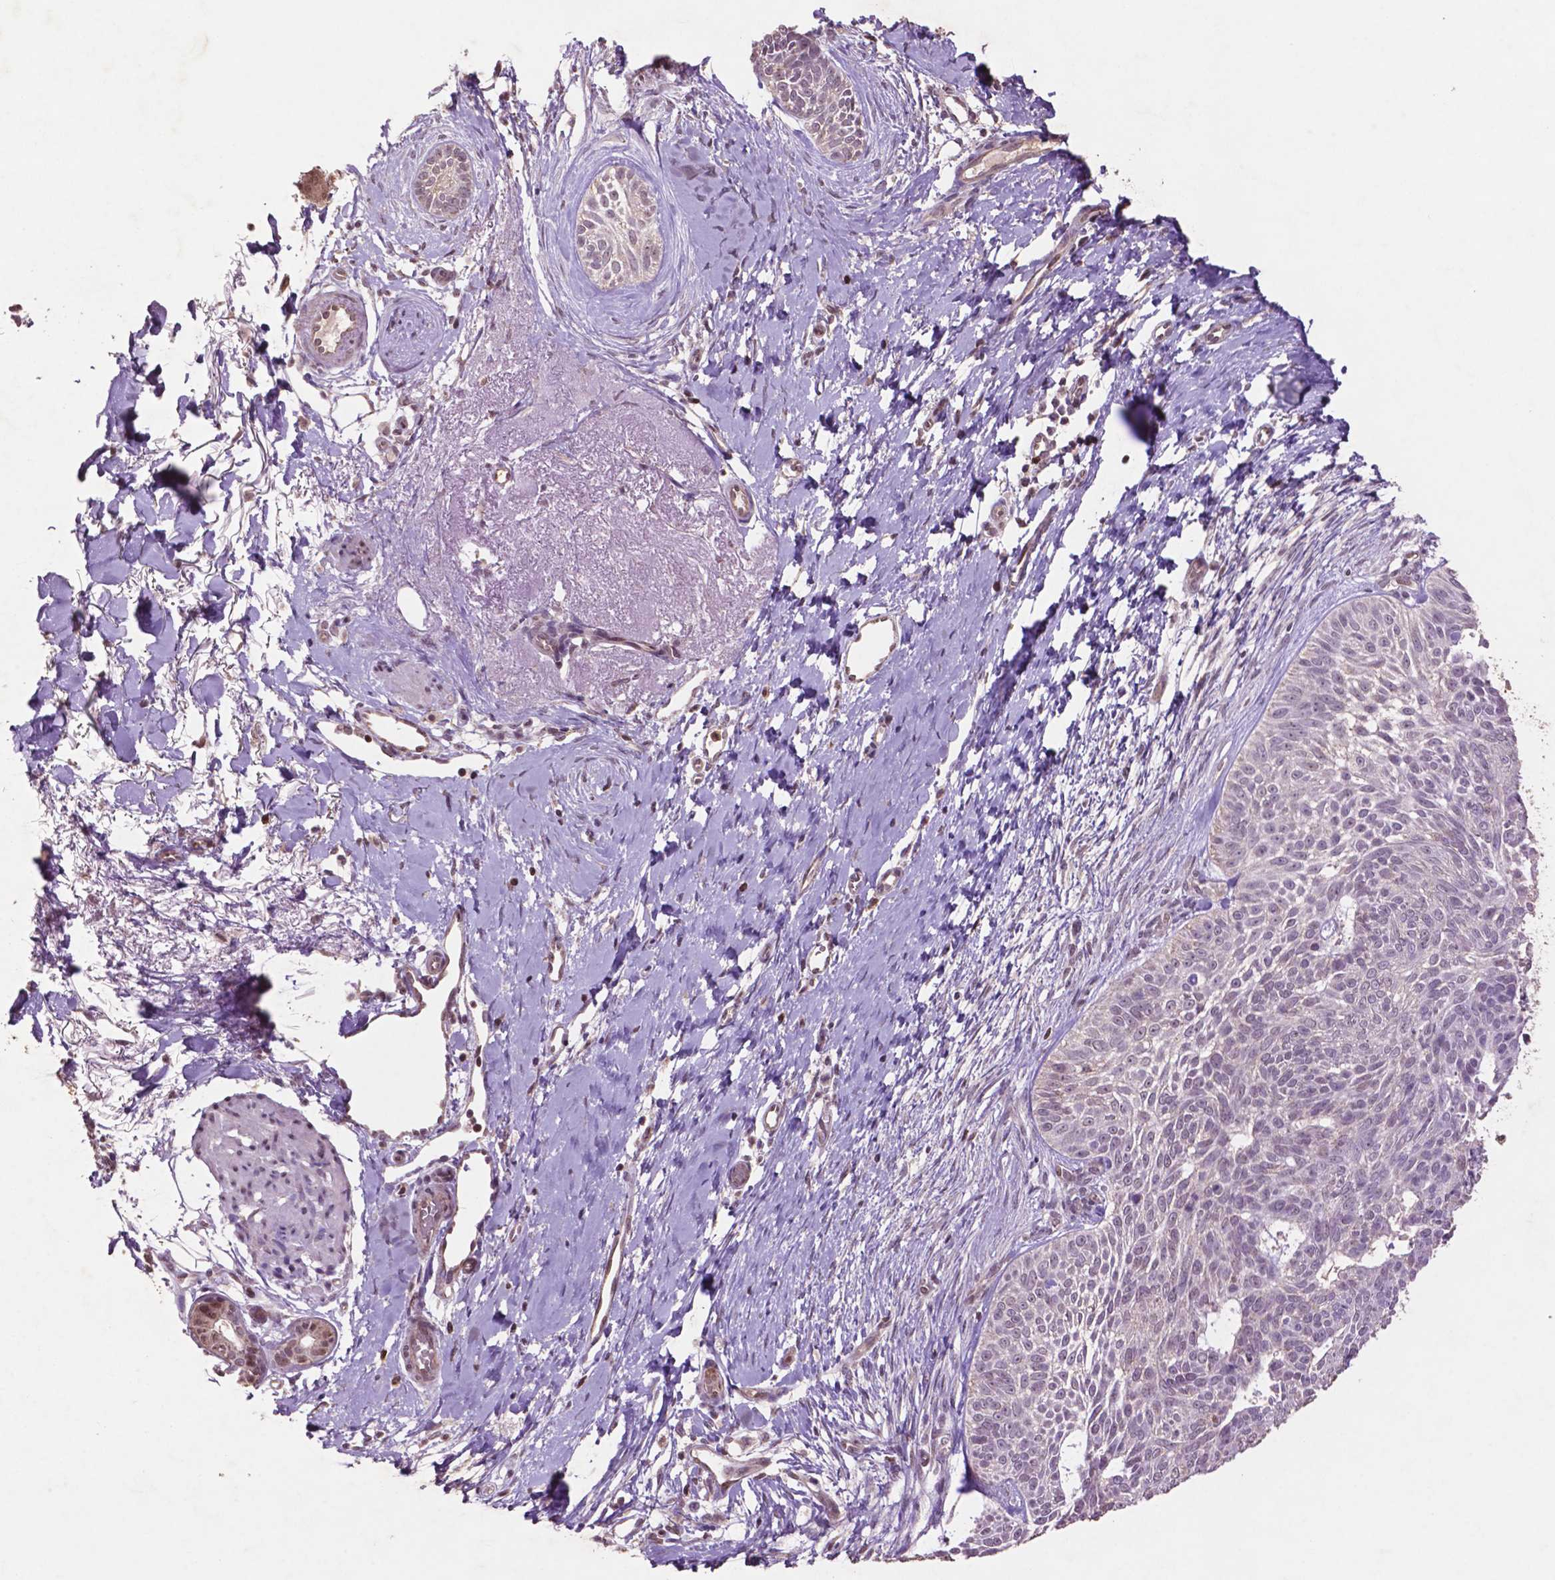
{"staining": {"intensity": "negative", "quantity": "none", "location": "none"}, "tissue": "skin cancer", "cell_type": "Tumor cells", "image_type": "cancer", "snomed": [{"axis": "morphology", "description": "Normal tissue, NOS"}, {"axis": "morphology", "description": "Basal cell carcinoma"}, {"axis": "topography", "description": "Skin"}], "caption": "Skin basal cell carcinoma was stained to show a protein in brown. There is no significant expression in tumor cells.", "gene": "GLRX", "patient": {"sex": "male", "age": 84}}